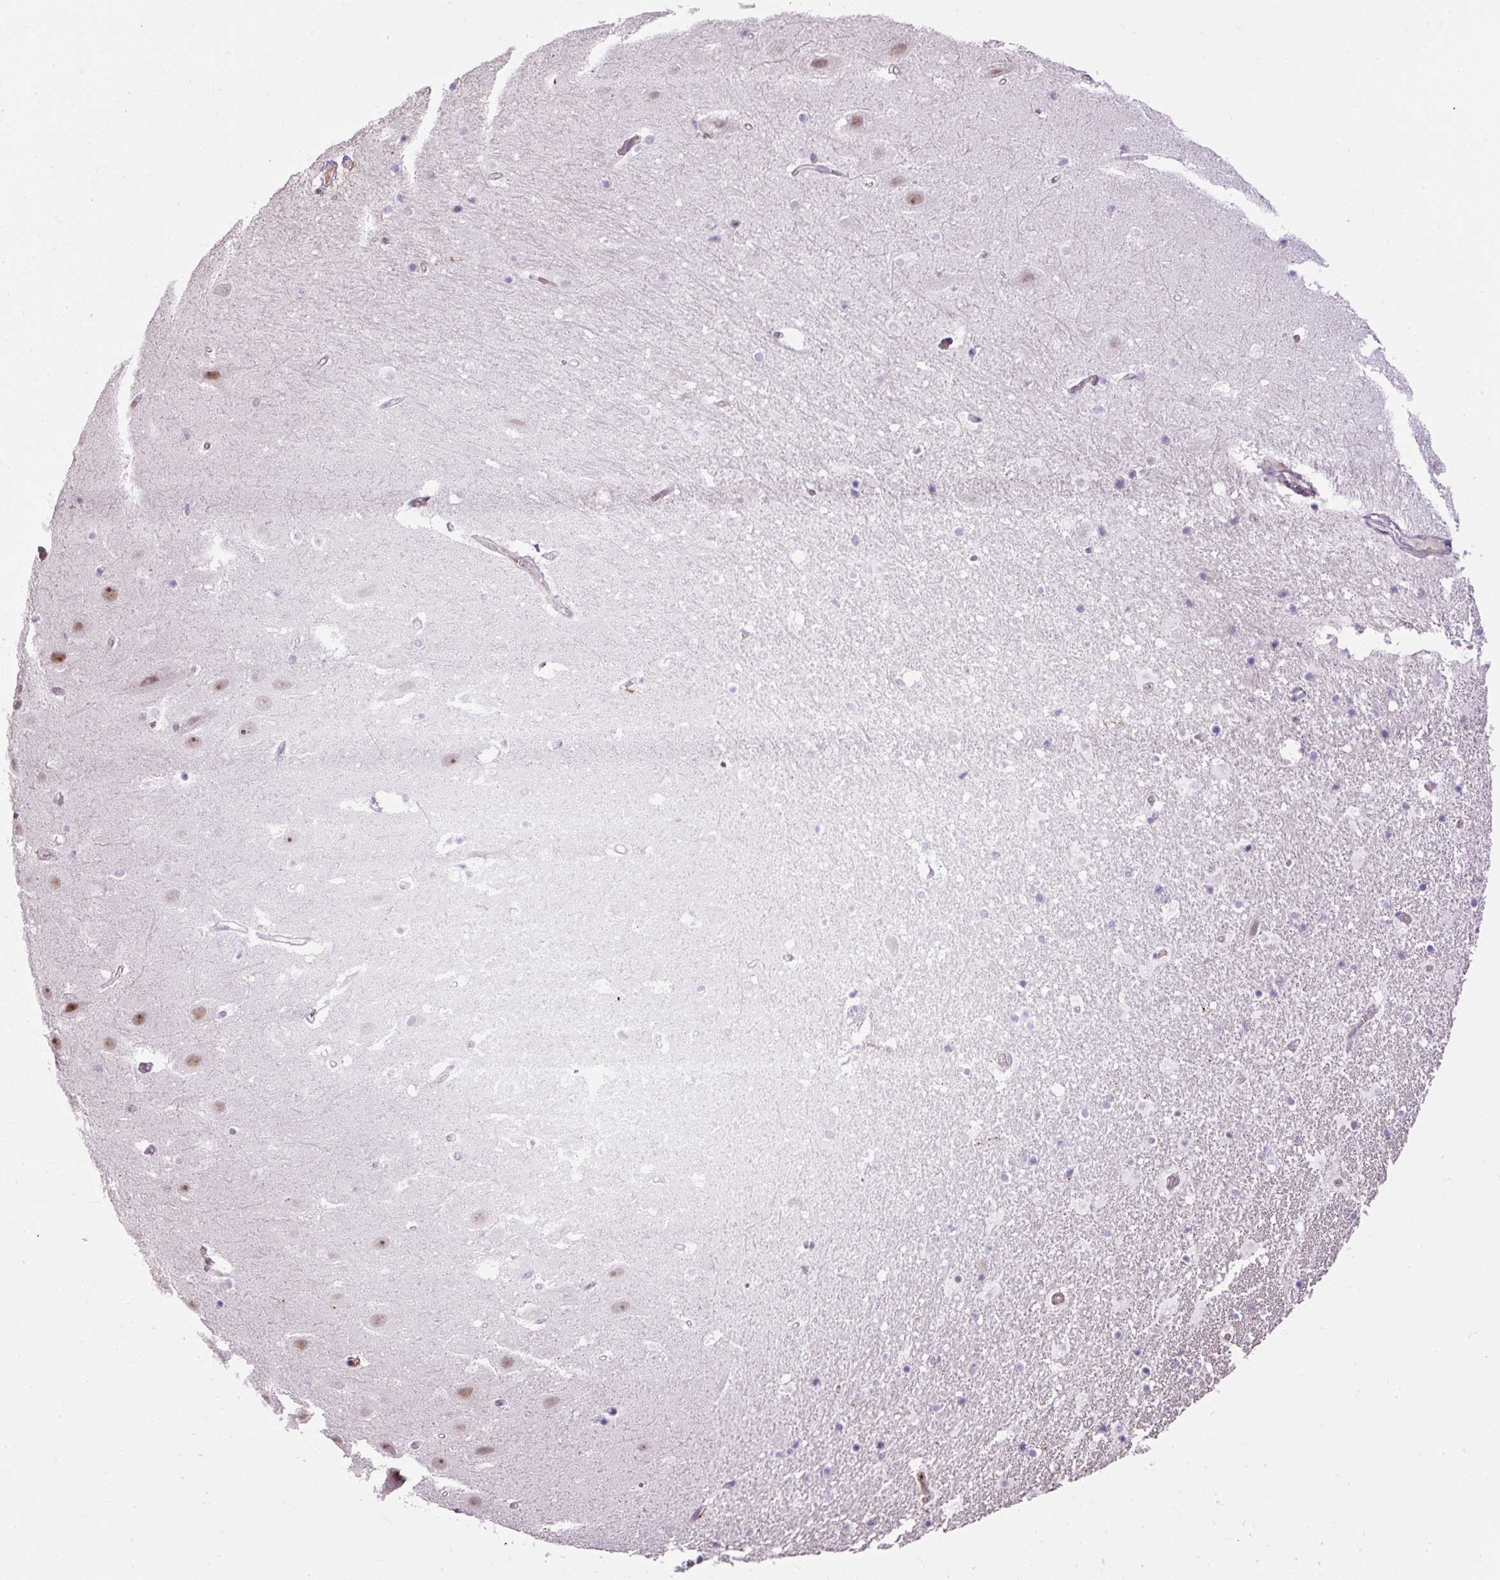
{"staining": {"intensity": "negative", "quantity": "none", "location": "none"}, "tissue": "hippocampus", "cell_type": "Glial cells", "image_type": "normal", "snomed": [{"axis": "morphology", "description": "Normal tissue, NOS"}, {"axis": "topography", "description": "Hippocampus"}], "caption": "Glial cells are negative for protein expression in normal human hippocampus.", "gene": "ARHGEF18", "patient": {"sex": "male", "age": 37}}